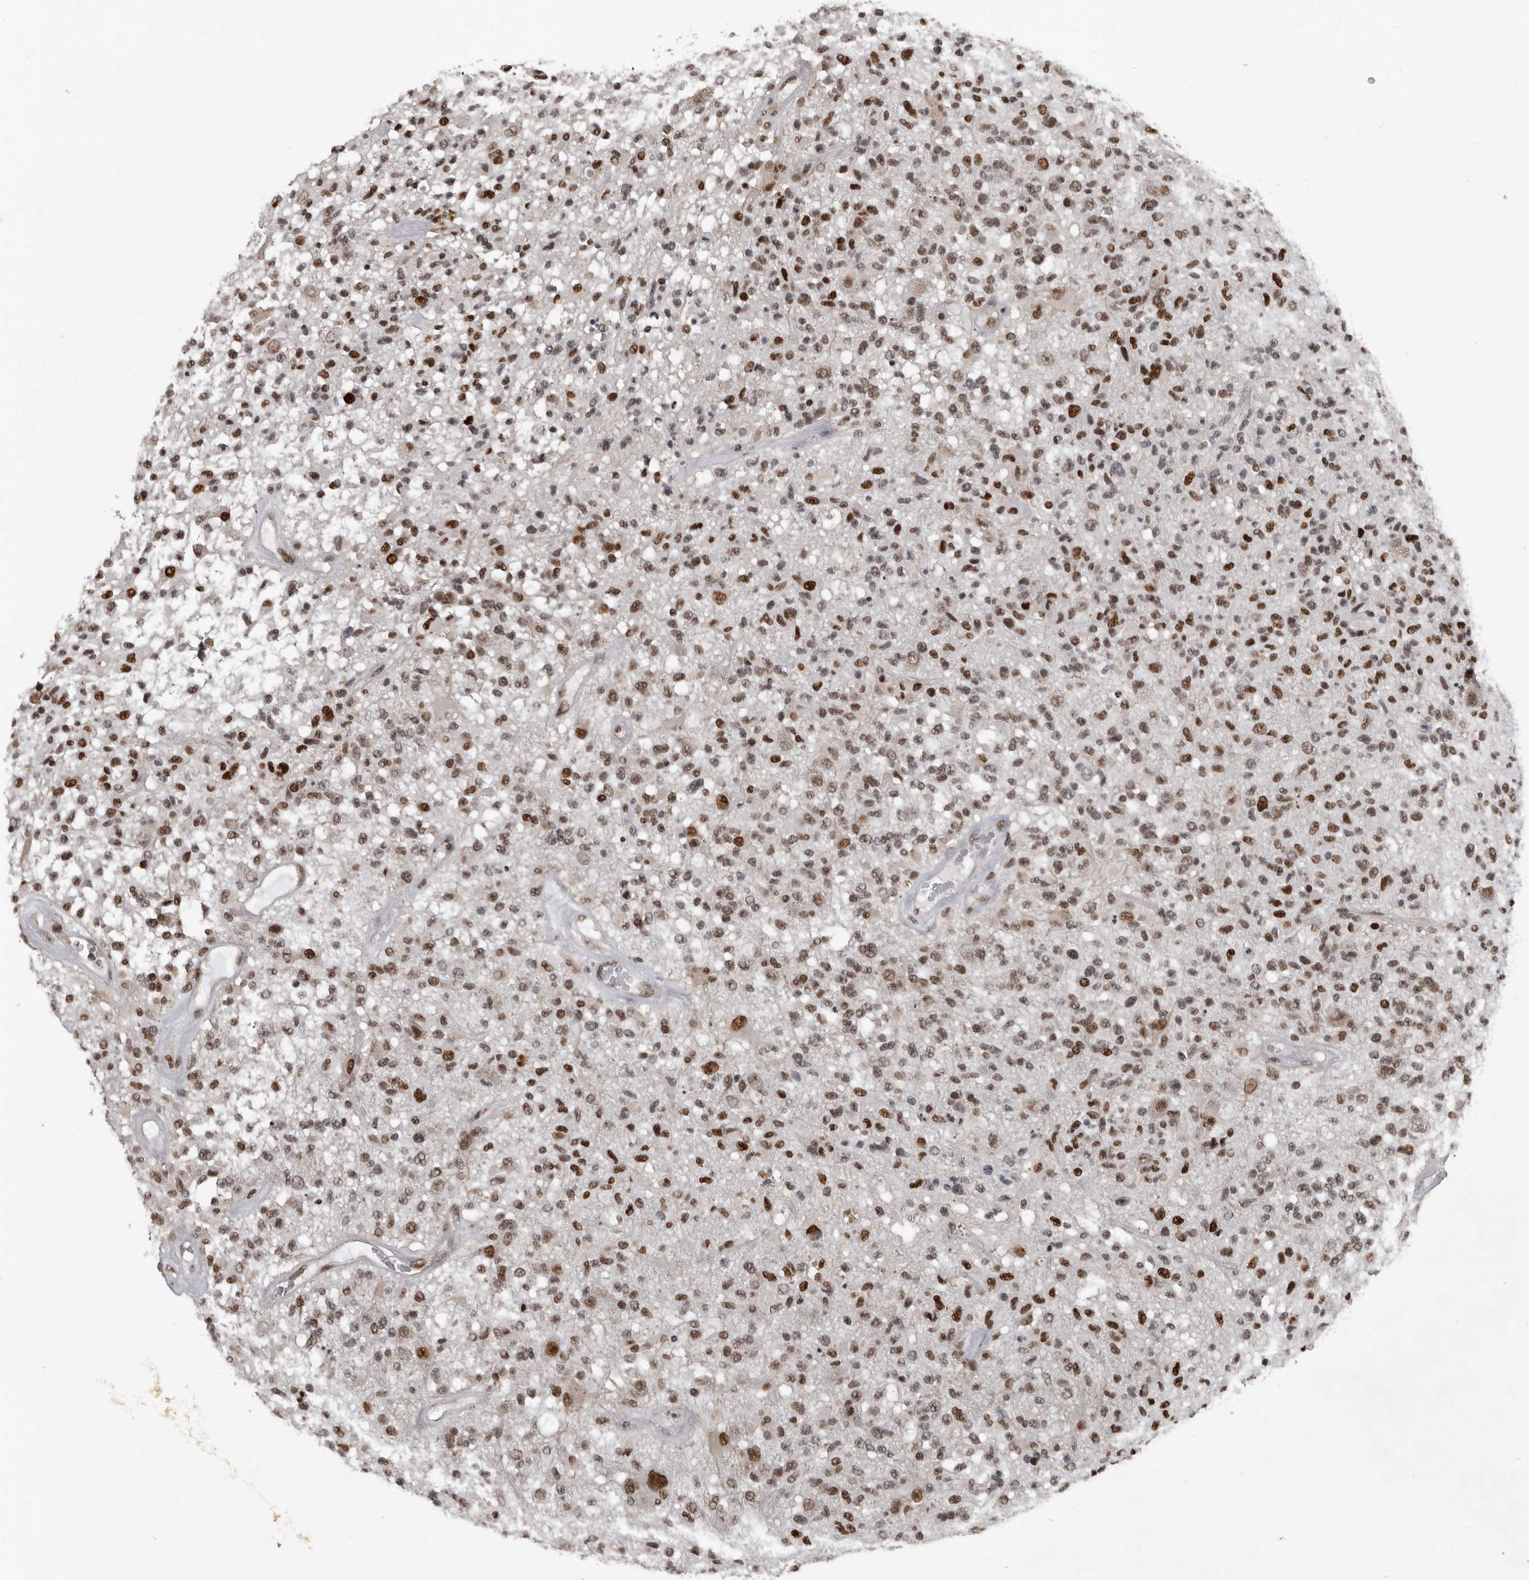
{"staining": {"intensity": "moderate", "quantity": ">75%", "location": "nuclear"}, "tissue": "glioma", "cell_type": "Tumor cells", "image_type": "cancer", "snomed": [{"axis": "morphology", "description": "Glioma, malignant, High grade"}, {"axis": "morphology", "description": "Glioblastoma, NOS"}, {"axis": "topography", "description": "Brain"}], "caption": "This is a photomicrograph of IHC staining of glioma, which shows moderate positivity in the nuclear of tumor cells.", "gene": "CHD1L", "patient": {"sex": "male", "age": 60}}